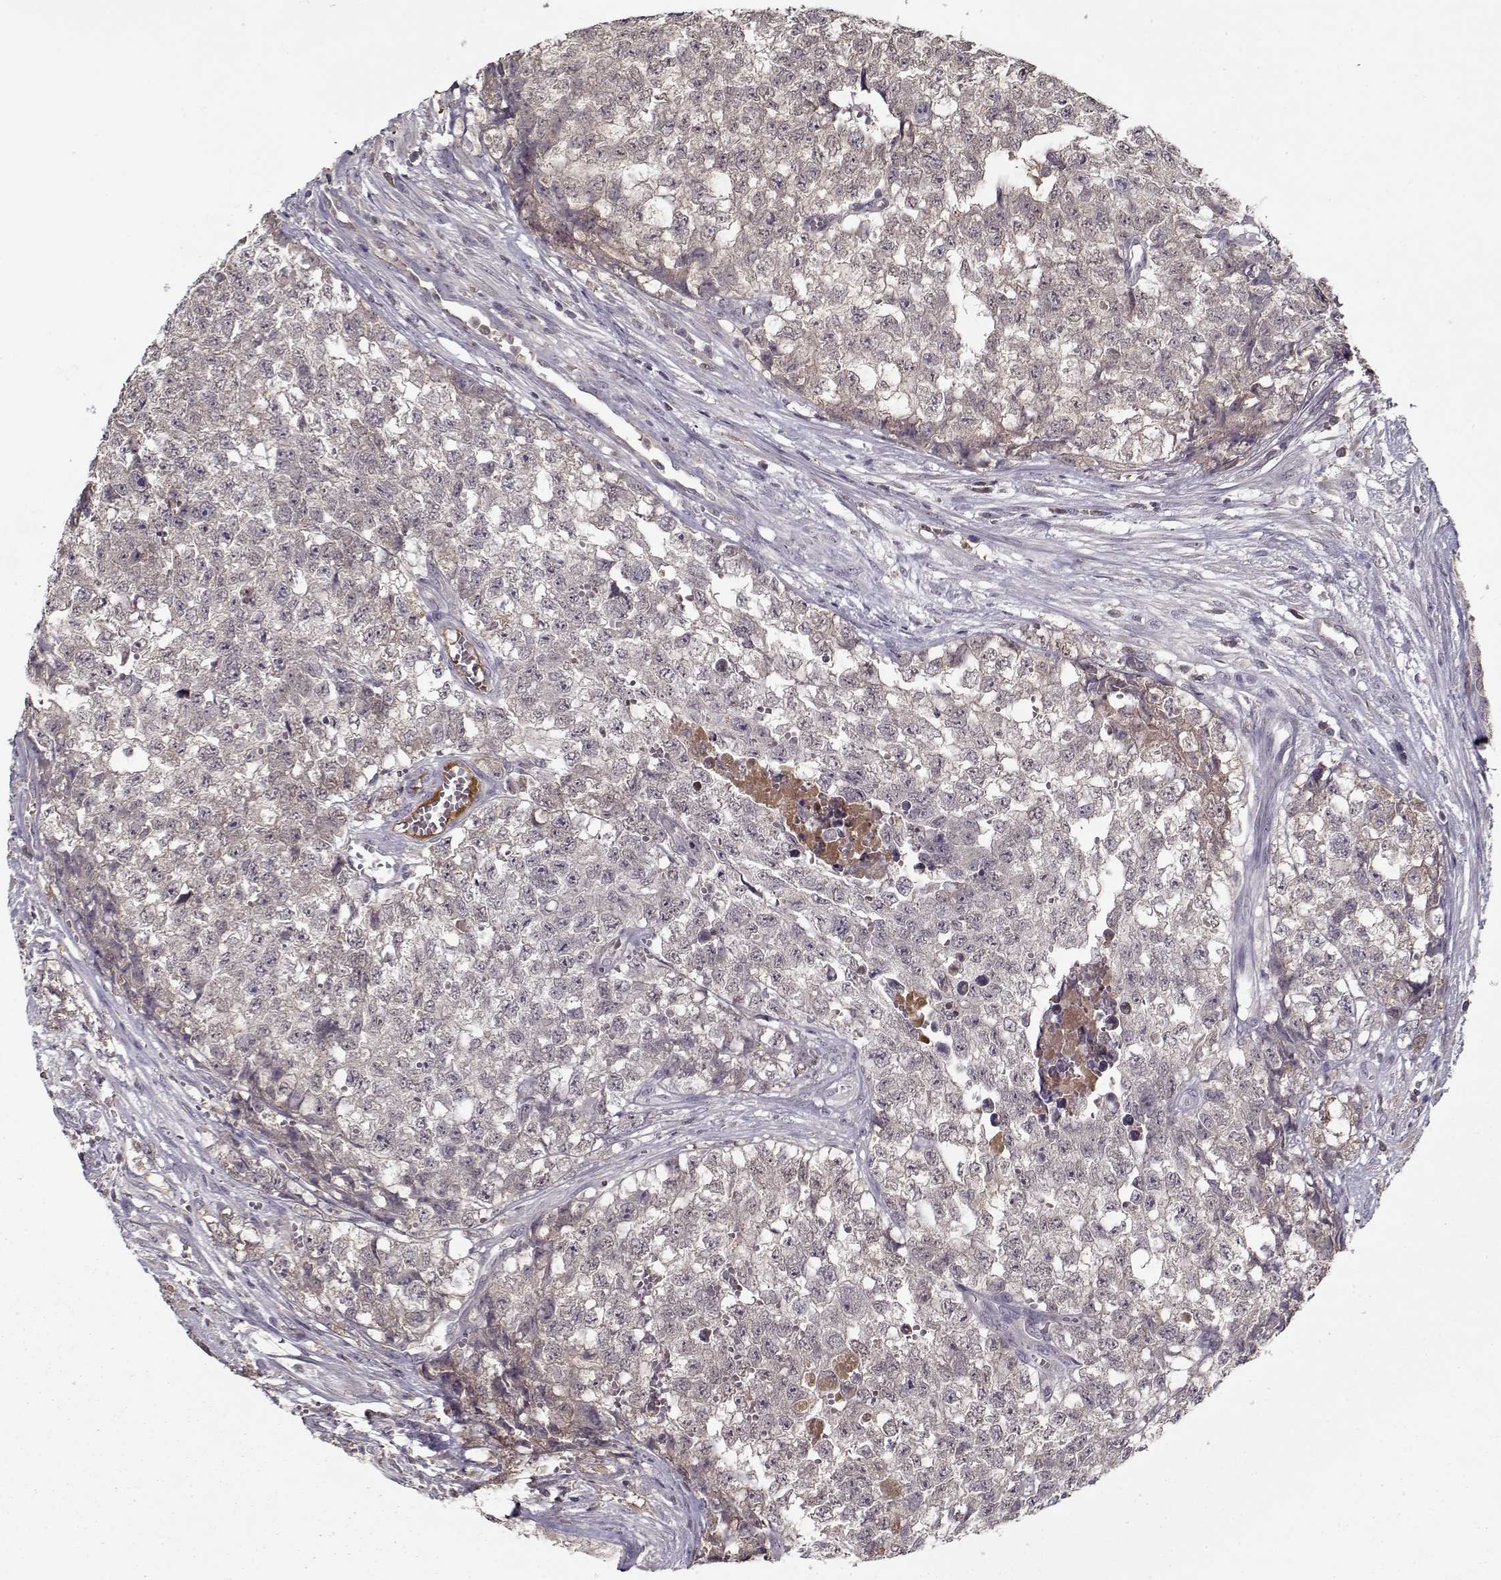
{"staining": {"intensity": "weak", "quantity": "<25%", "location": "cytoplasmic/membranous"}, "tissue": "testis cancer", "cell_type": "Tumor cells", "image_type": "cancer", "snomed": [{"axis": "morphology", "description": "Seminoma, NOS"}, {"axis": "morphology", "description": "Carcinoma, Embryonal, NOS"}, {"axis": "topography", "description": "Testis"}], "caption": "A high-resolution image shows immunohistochemistry (IHC) staining of testis cancer, which shows no significant staining in tumor cells. (Immunohistochemistry, brightfield microscopy, high magnification).", "gene": "AFM", "patient": {"sex": "male", "age": 22}}